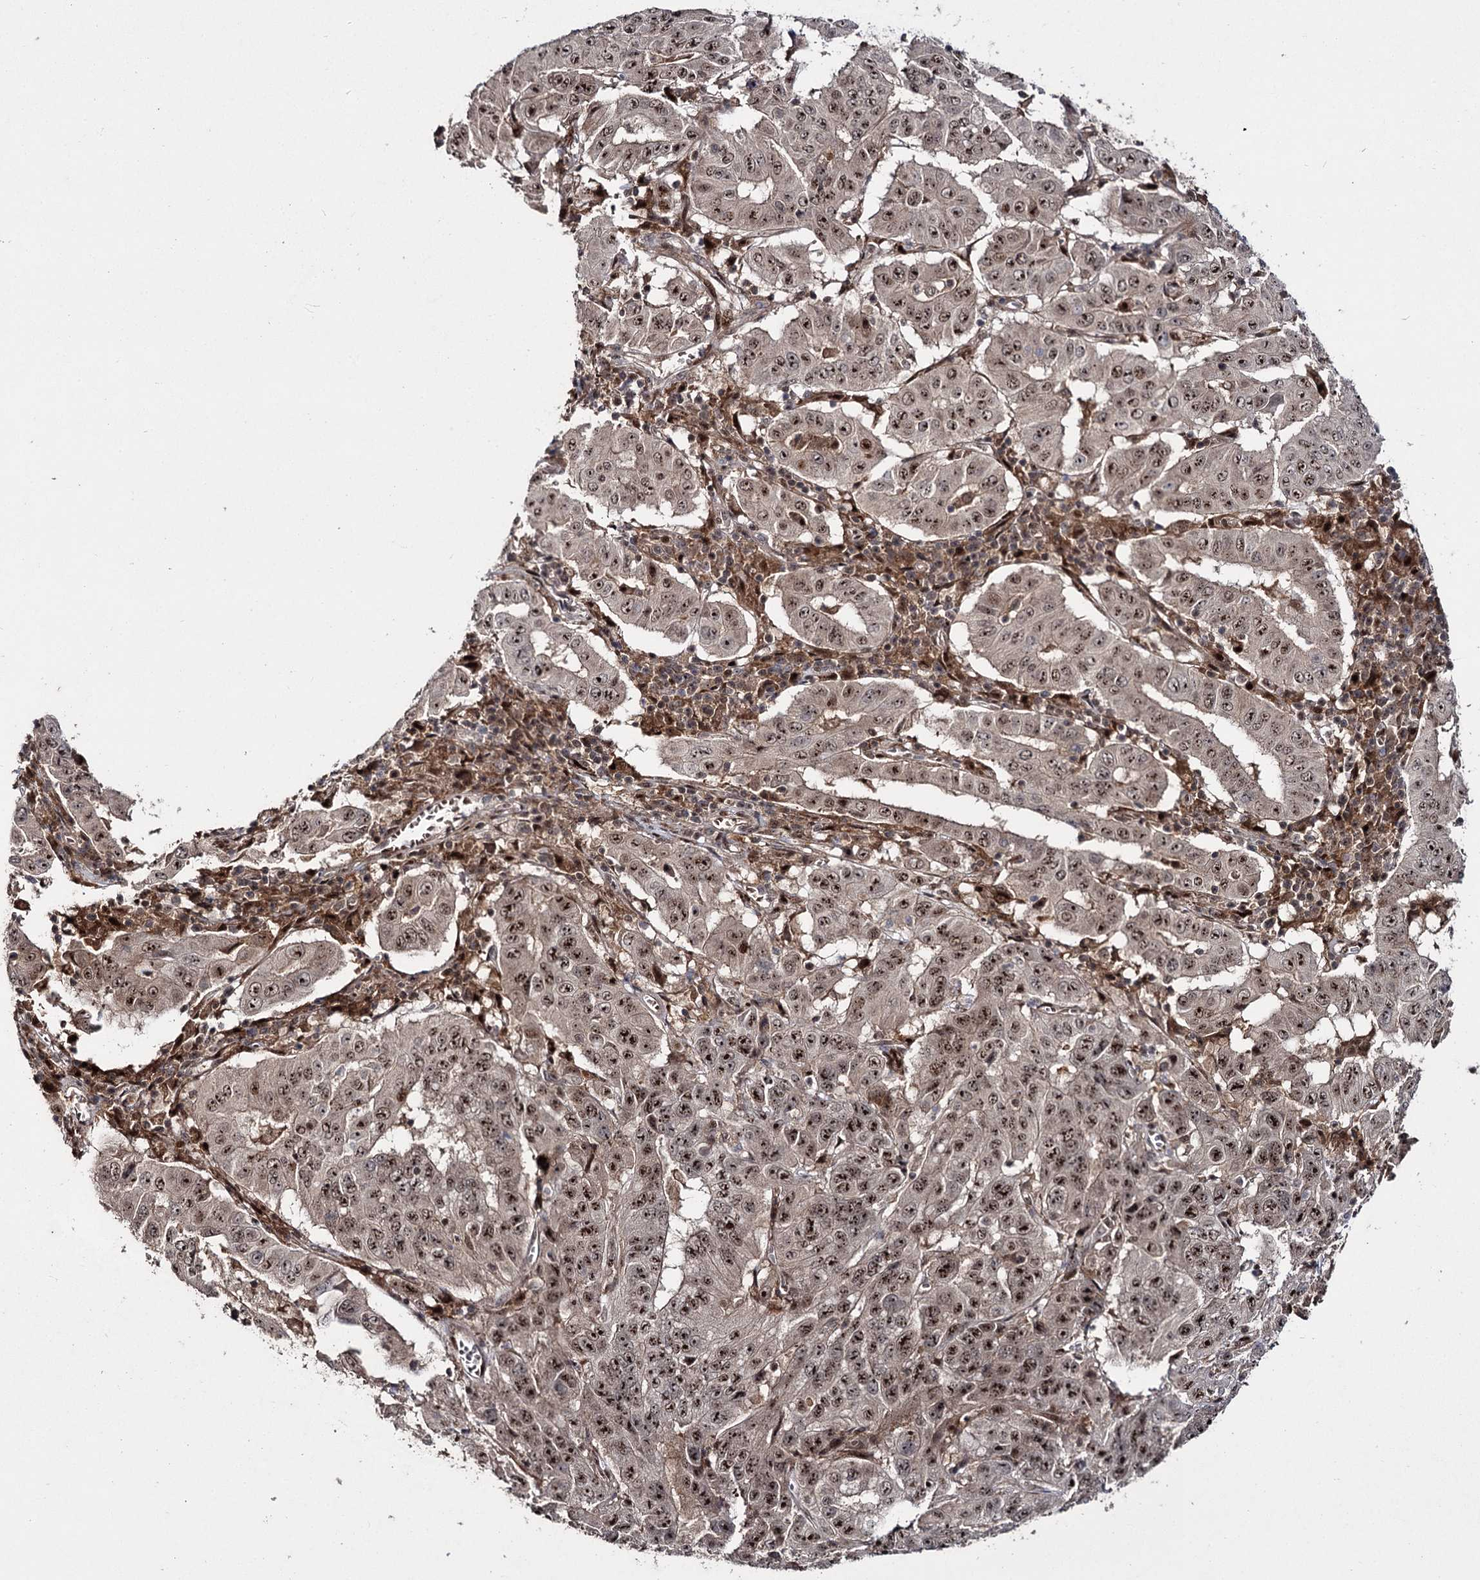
{"staining": {"intensity": "strong", "quantity": ">75%", "location": "nuclear"}, "tissue": "pancreatic cancer", "cell_type": "Tumor cells", "image_type": "cancer", "snomed": [{"axis": "morphology", "description": "Adenocarcinoma, NOS"}, {"axis": "topography", "description": "Pancreas"}], "caption": "A brown stain shows strong nuclear positivity of a protein in adenocarcinoma (pancreatic) tumor cells.", "gene": "MKNK2", "patient": {"sex": "male", "age": 63}}